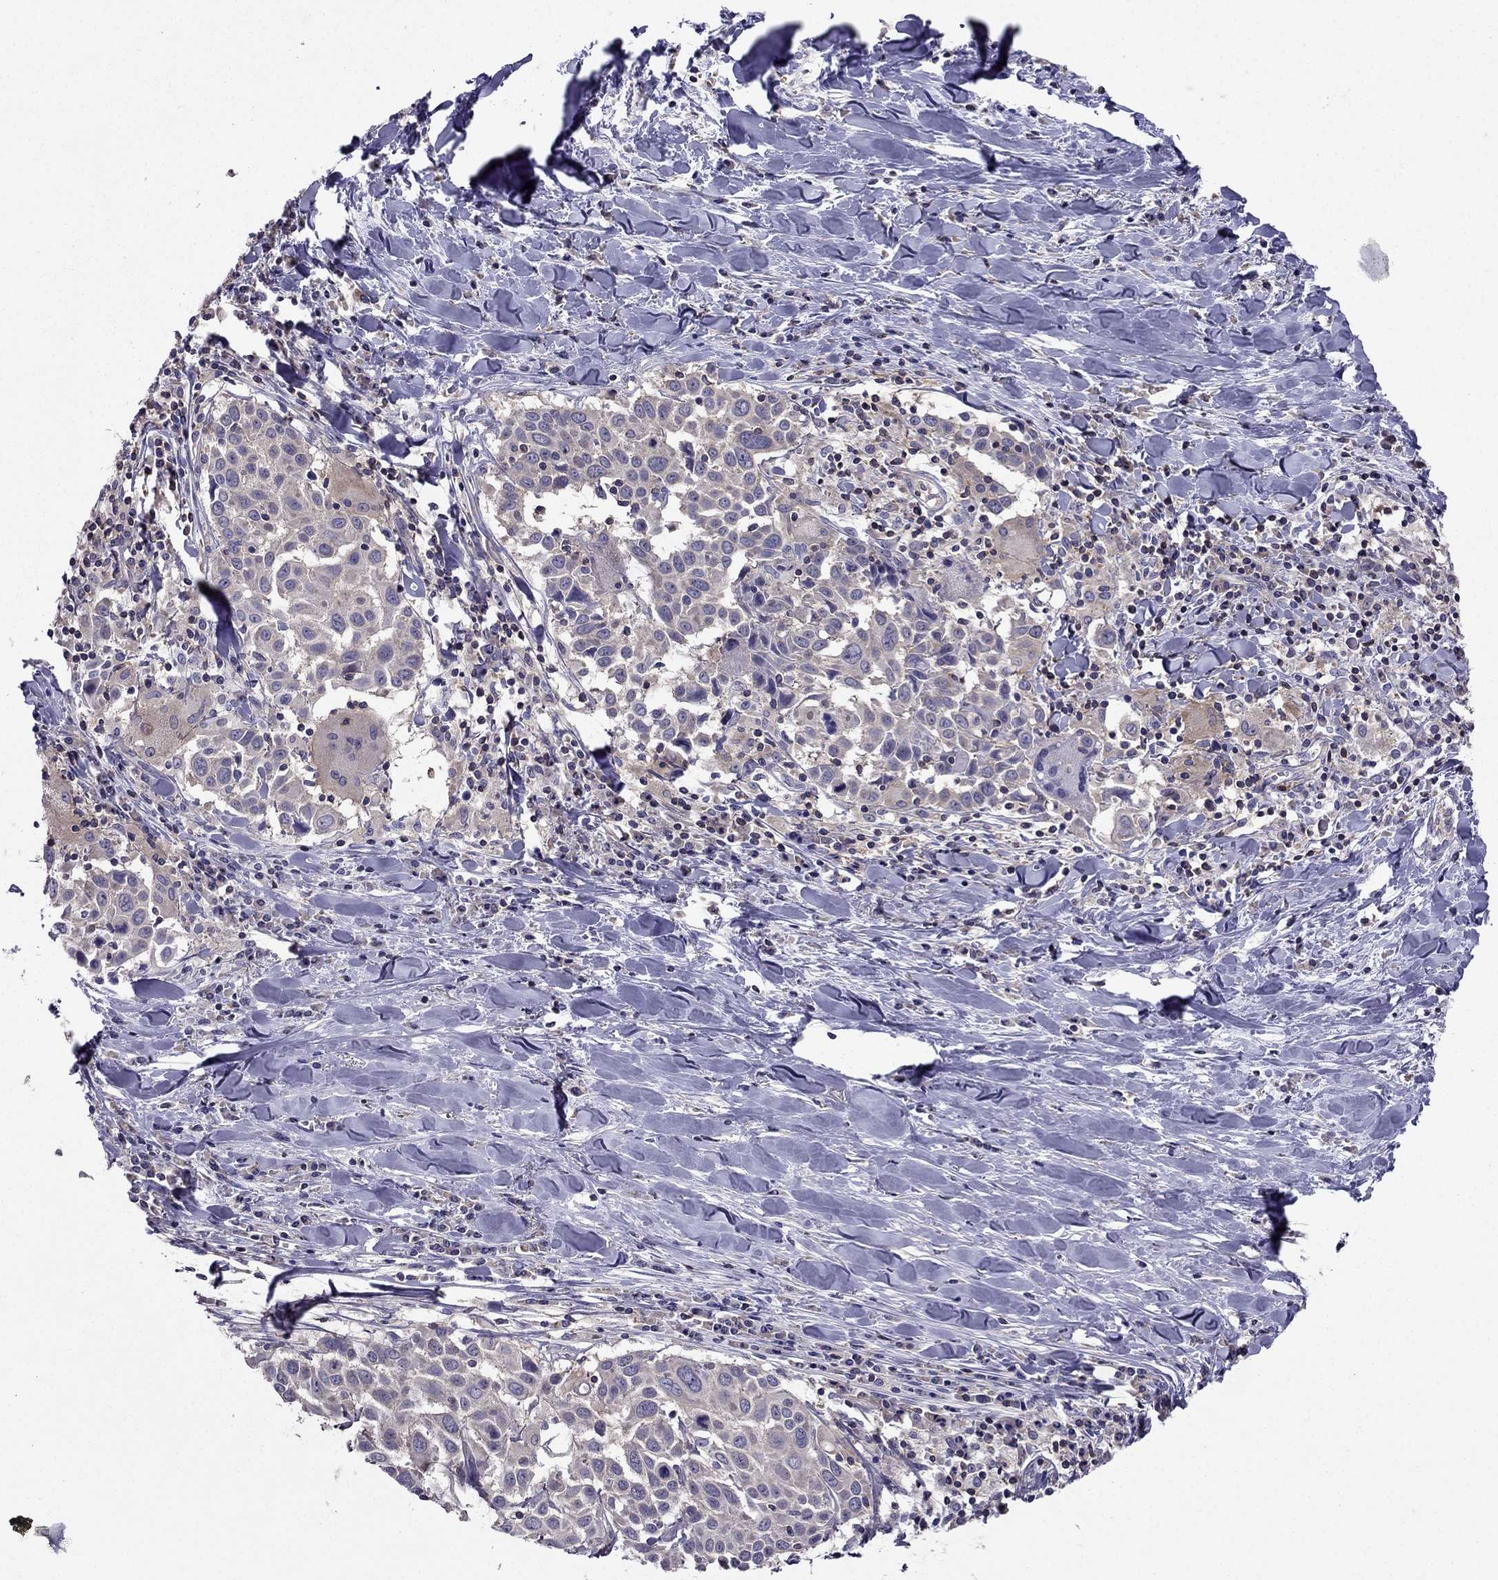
{"staining": {"intensity": "weak", "quantity": "<25%", "location": "cytoplasmic/membranous"}, "tissue": "lung cancer", "cell_type": "Tumor cells", "image_type": "cancer", "snomed": [{"axis": "morphology", "description": "Squamous cell carcinoma, NOS"}, {"axis": "topography", "description": "Lung"}], "caption": "This is an immunohistochemistry micrograph of human lung squamous cell carcinoma. There is no expression in tumor cells.", "gene": "AAK1", "patient": {"sex": "male", "age": 57}}